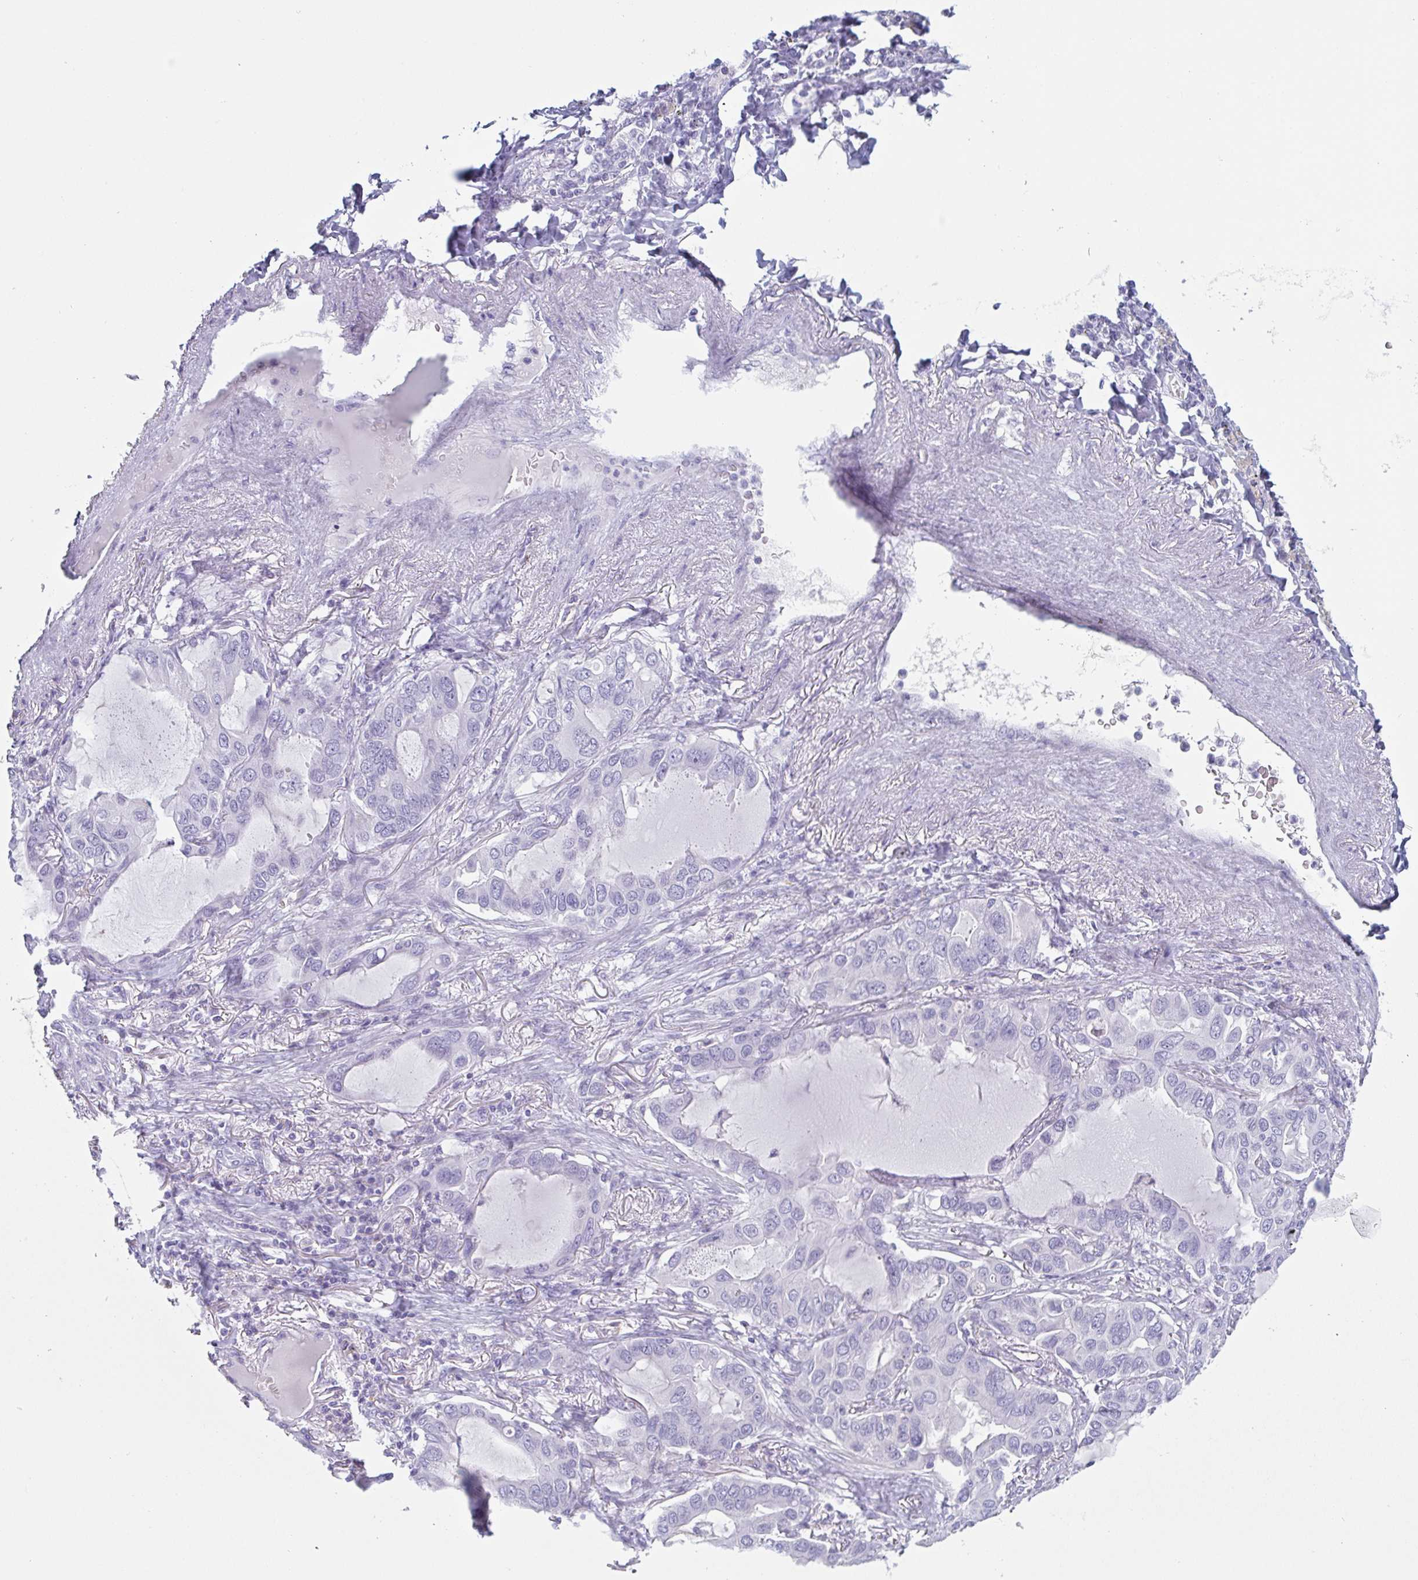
{"staining": {"intensity": "negative", "quantity": "none", "location": "none"}, "tissue": "lung cancer", "cell_type": "Tumor cells", "image_type": "cancer", "snomed": [{"axis": "morphology", "description": "Adenocarcinoma, NOS"}, {"axis": "topography", "description": "Lung"}], "caption": "Immunohistochemistry (IHC) of human adenocarcinoma (lung) reveals no positivity in tumor cells. (DAB (3,3'-diaminobenzidine) IHC visualized using brightfield microscopy, high magnification).", "gene": "TAGLN3", "patient": {"sex": "male", "age": 64}}